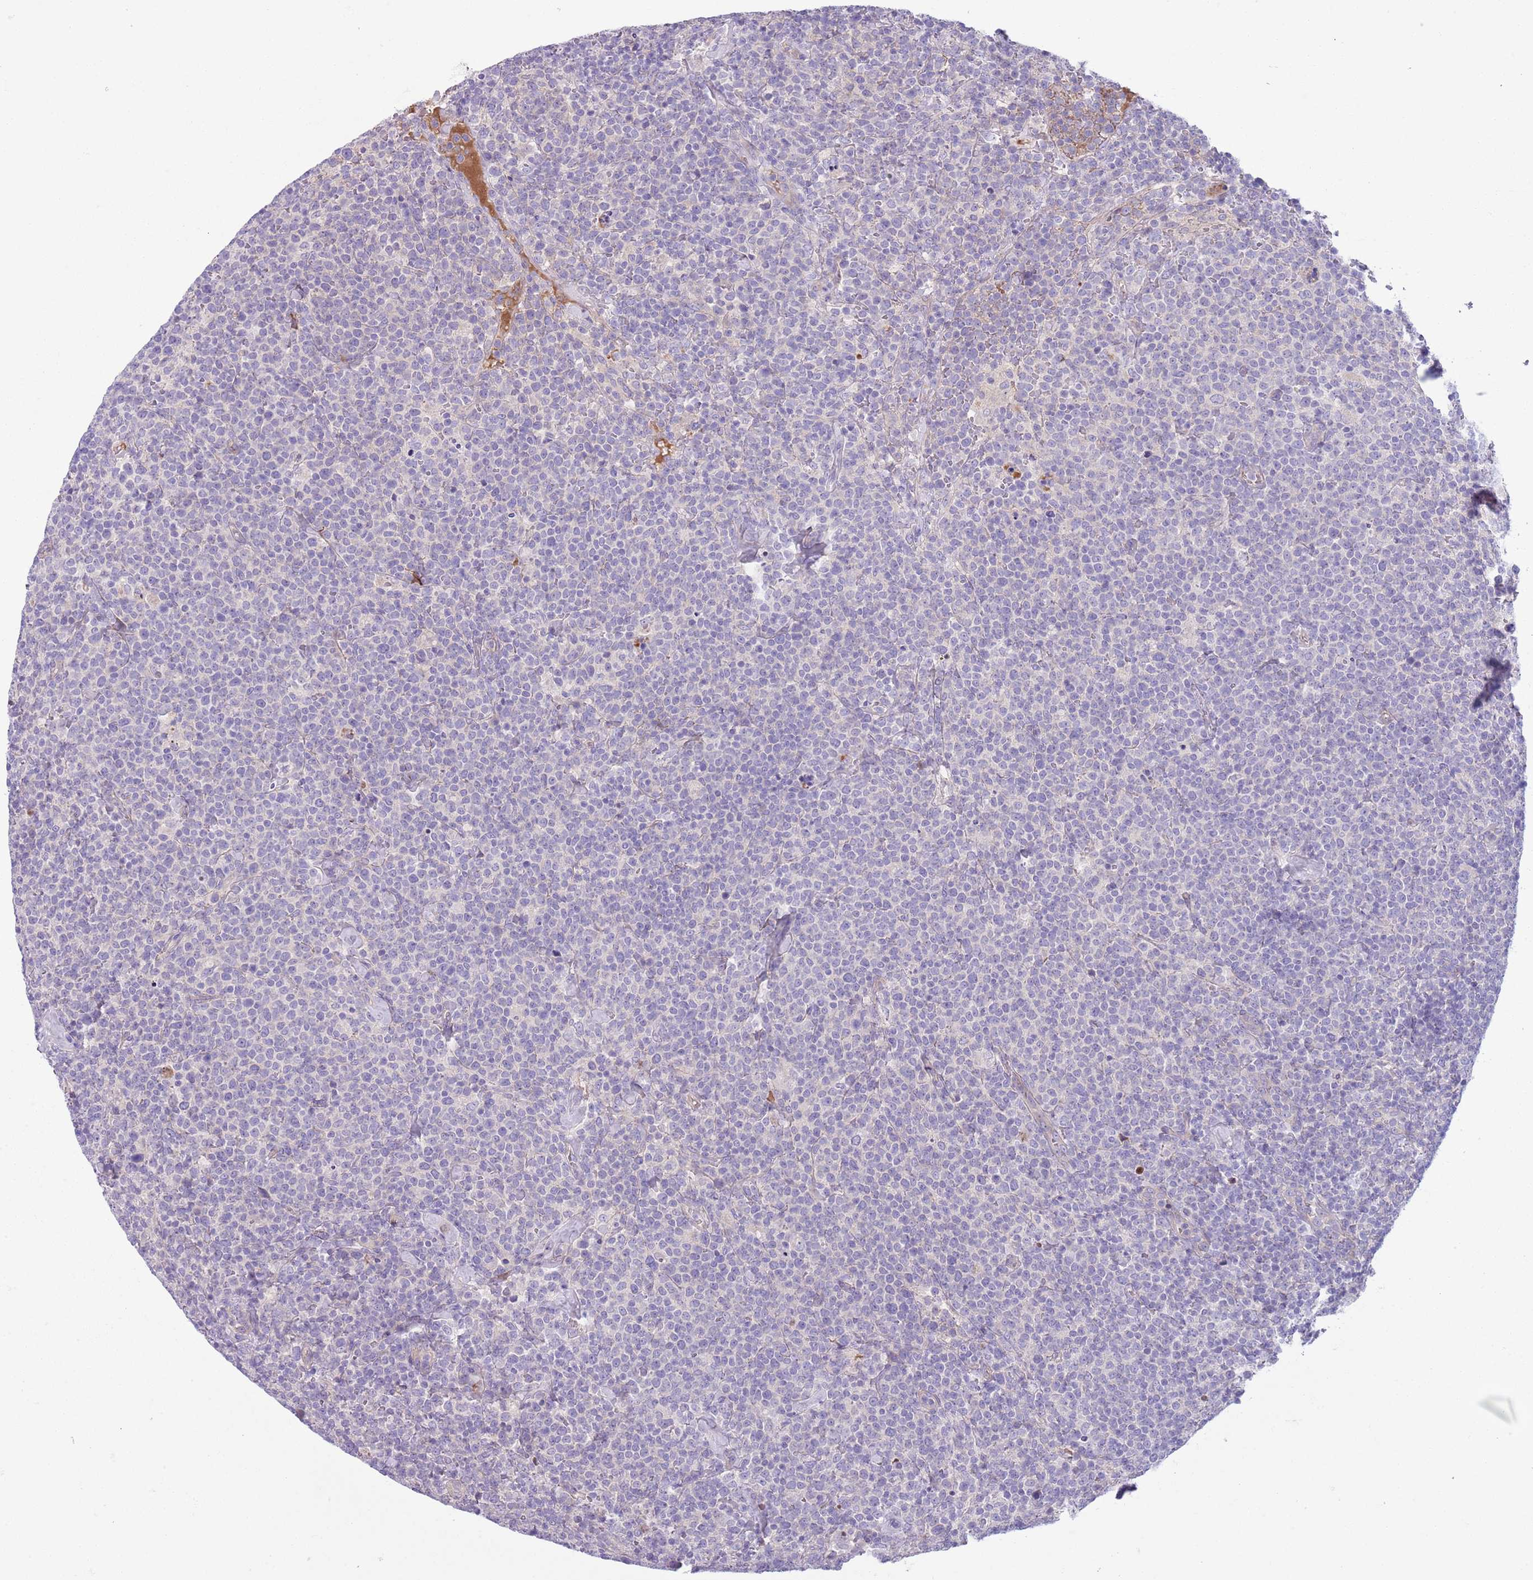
{"staining": {"intensity": "negative", "quantity": "none", "location": "none"}, "tissue": "lymphoma", "cell_type": "Tumor cells", "image_type": "cancer", "snomed": [{"axis": "morphology", "description": "Malignant lymphoma, non-Hodgkin's type, High grade"}, {"axis": "topography", "description": "Lymph node"}], "caption": "Lymphoma stained for a protein using IHC exhibits no positivity tumor cells.", "gene": "CFH", "patient": {"sex": "male", "age": 61}}